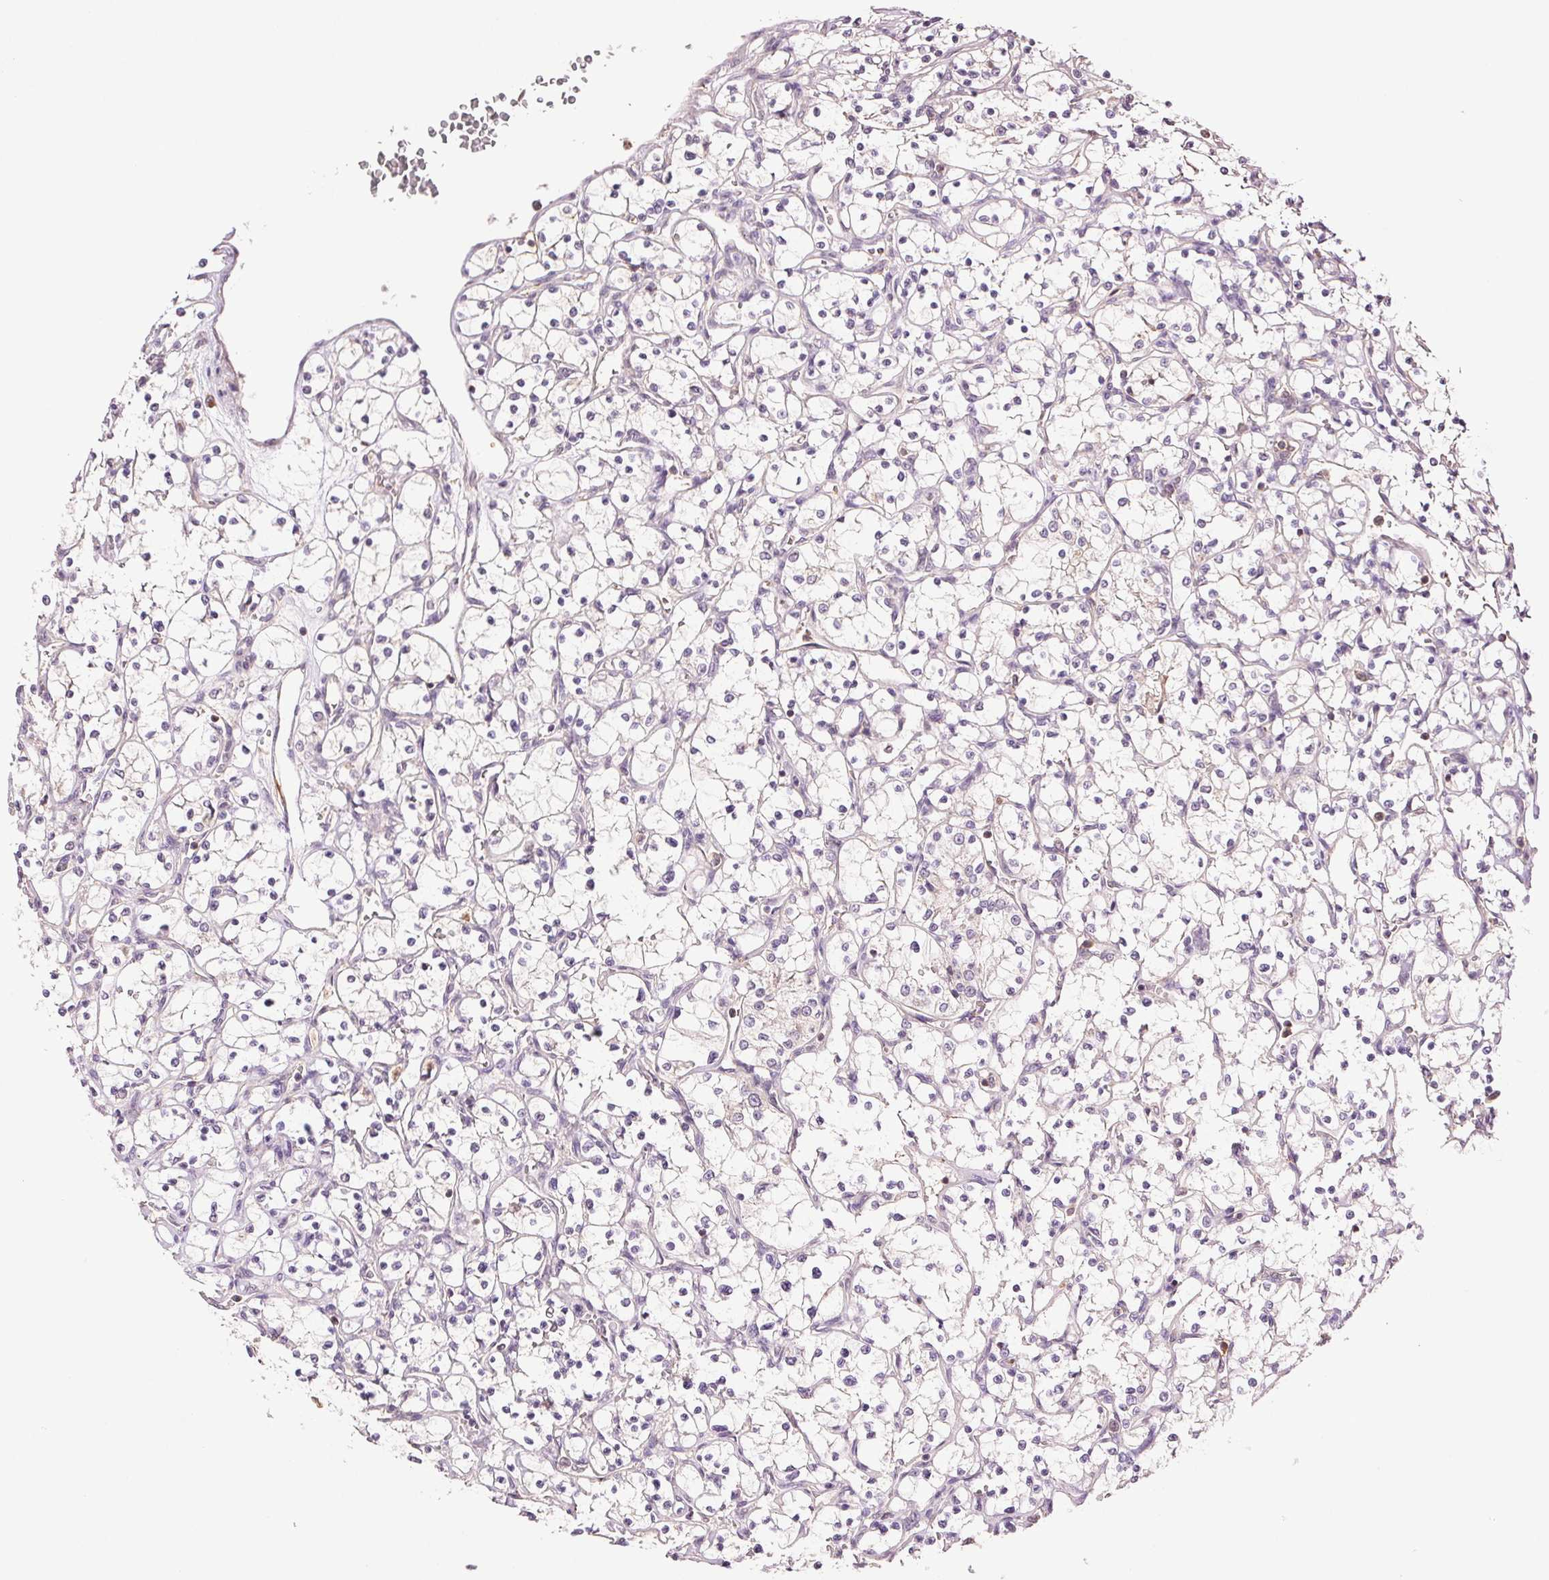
{"staining": {"intensity": "negative", "quantity": "none", "location": "none"}, "tissue": "renal cancer", "cell_type": "Tumor cells", "image_type": "cancer", "snomed": [{"axis": "morphology", "description": "Adenocarcinoma, NOS"}, {"axis": "topography", "description": "Kidney"}], "caption": "Immunohistochemical staining of human renal cancer exhibits no significant staining in tumor cells.", "gene": "TMEM253", "patient": {"sex": "female", "age": 69}}